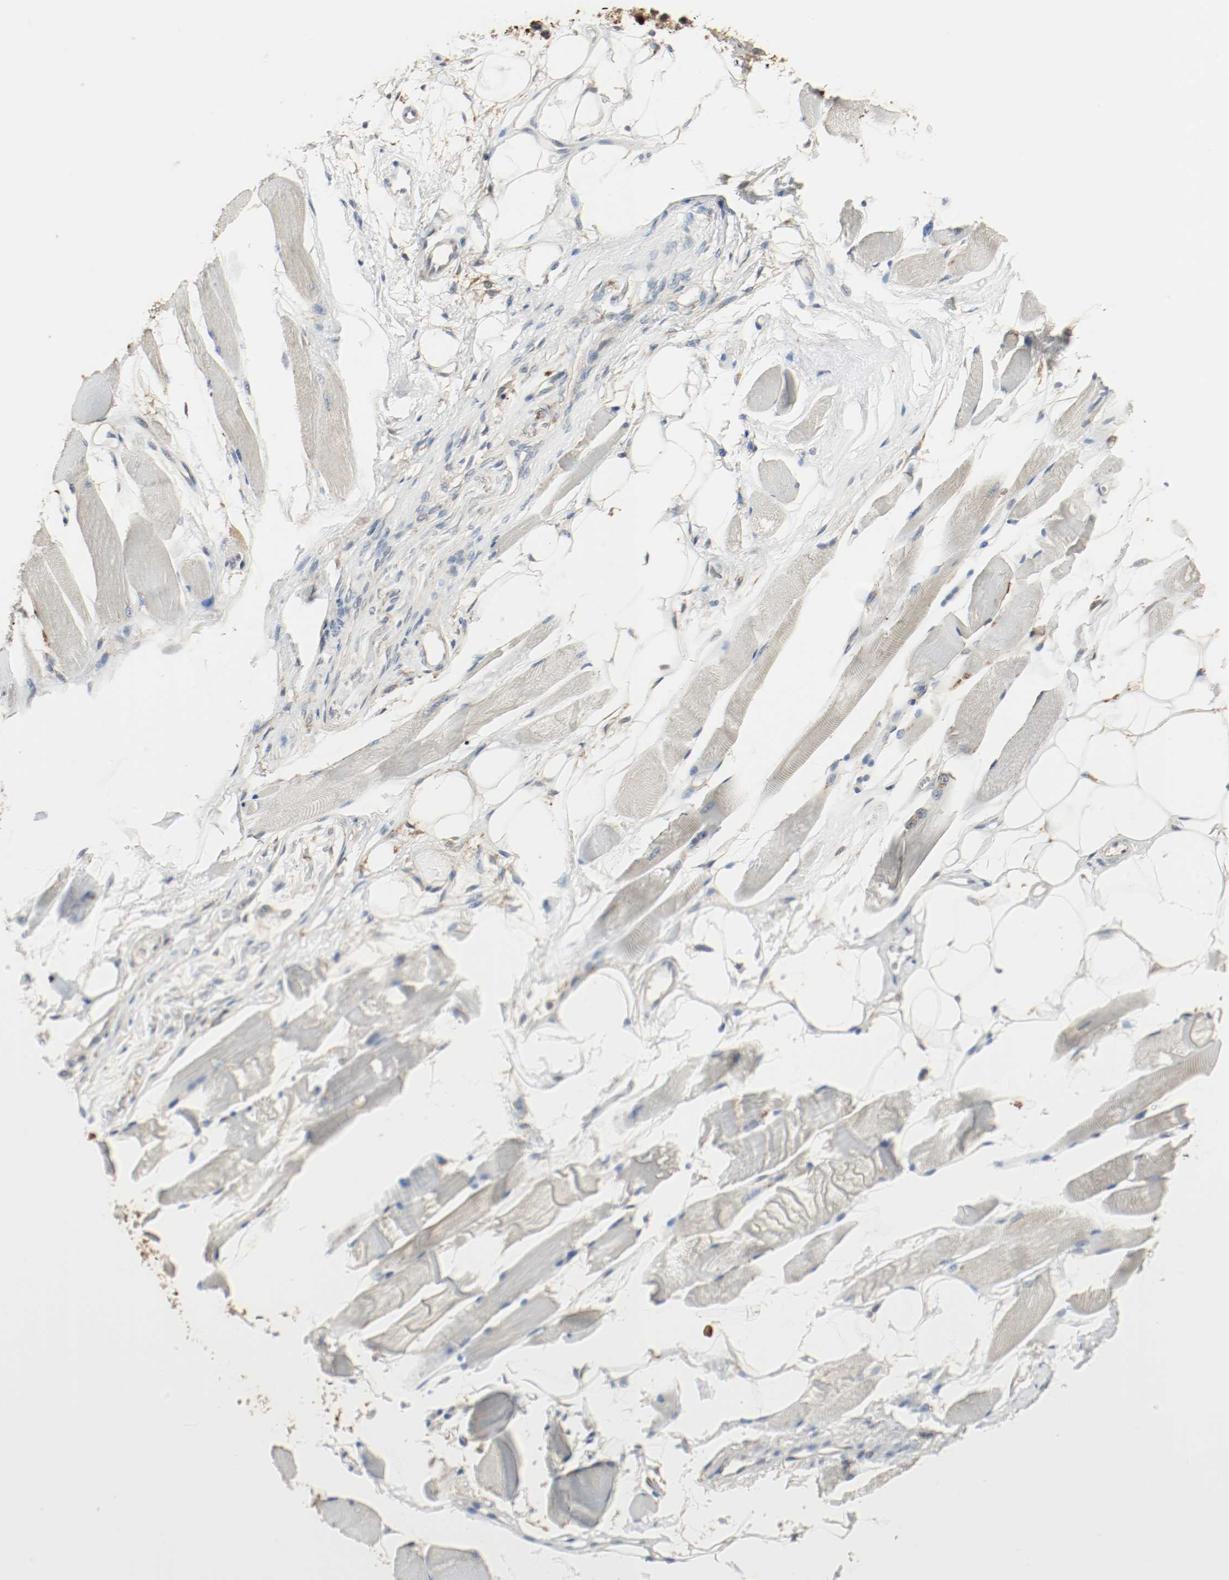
{"staining": {"intensity": "negative", "quantity": "none", "location": "none"}, "tissue": "skeletal muscle", "cell_type": "Myocytes", "image_type": "normal", "snomed": [{"axis": "morphology", "description": "Normal tissue, NOS"}, {"axis": "topography", "description": "Skeletal muscle"}, {"axis": "topography", "description": "Peripheral nerve tissue"}], "caption": "IHC histopathology image of benign skeletal muscle: human skeletal muscle stained with DAB (3,3'-diaminobenzidine) demonstrates no significant protein staining in myocytes.", "gene": "MELTF", "patient": {"sex": "female", "age": 84}}